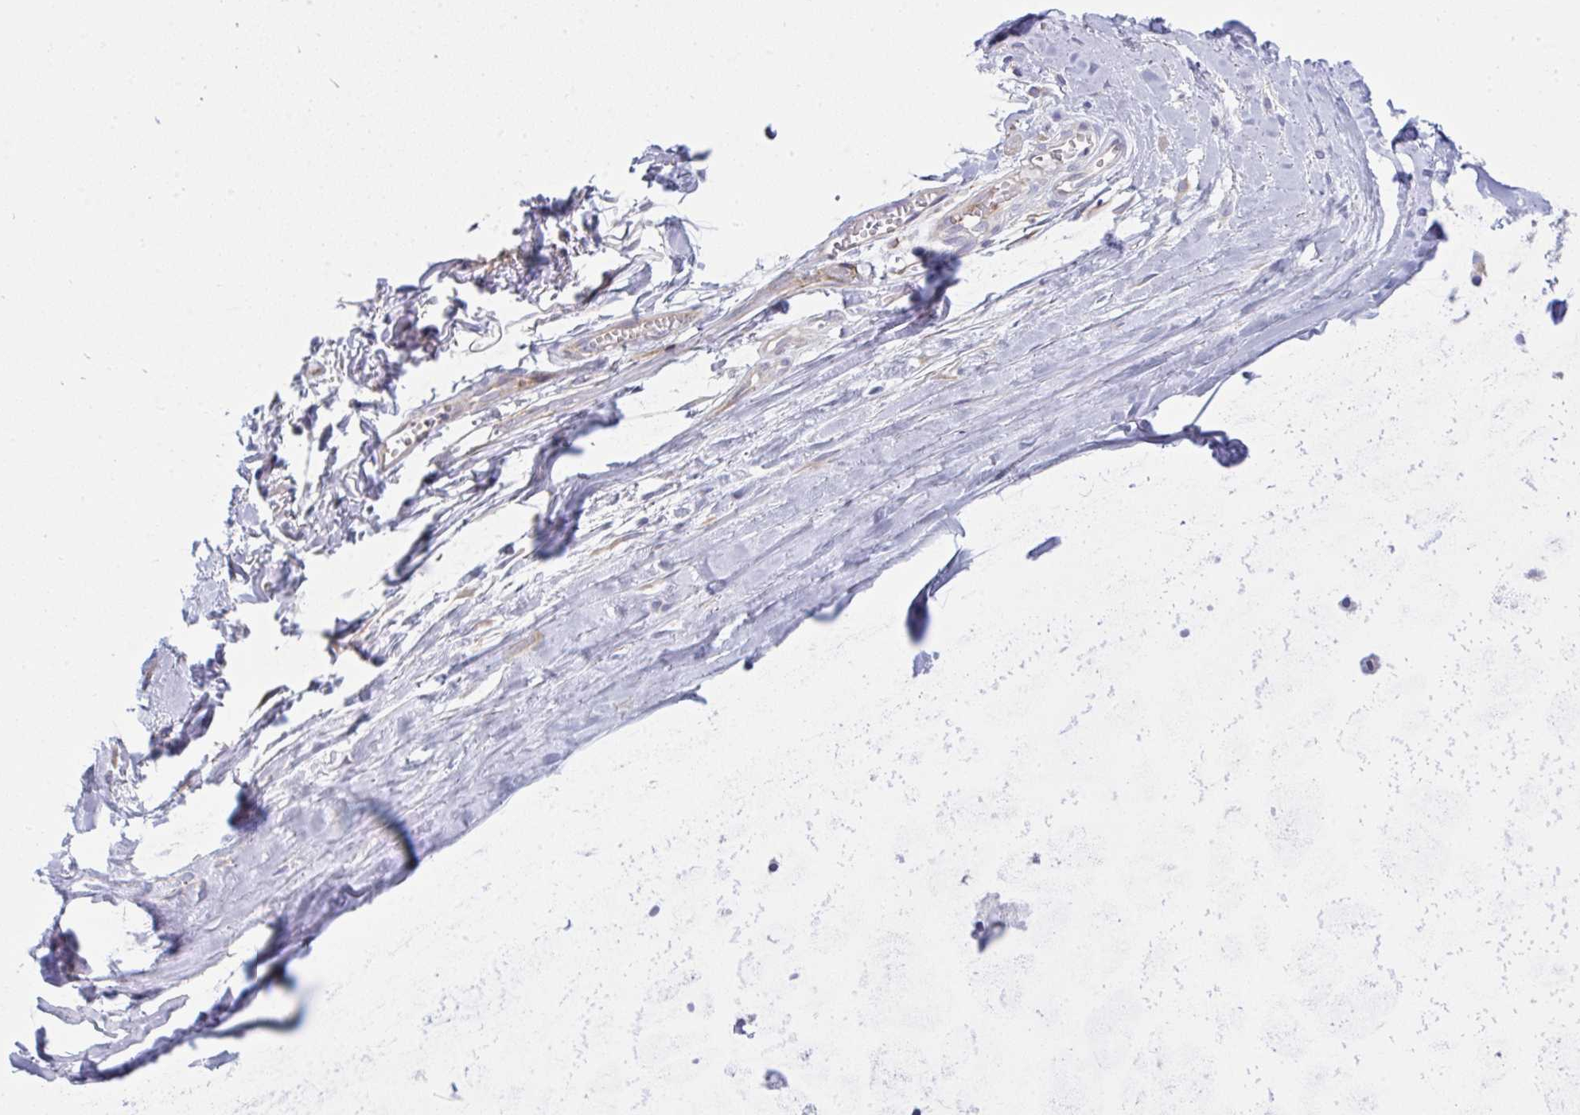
{"staining": {"intensity": "negative", "quantity": "none", "location": "none"}, "tissue": "adipose tissue", "cell_type": "Adipocytes", "image_type": "normal", "snomed": [{"axis": "morphology", "description": "Normal tissue, NOS"}, {"axis": "topography", "description": "Cartilage tissue"}, {"axis": "topography", "description": "Nasopharynx"}, {"axis": "topography", "description": "Thyroid gland"}], "caption": "Adipocytes are negative for brown protein staining in normal adipose tissue. (Immunohistochemistry, brightfield microscopy, high magnification).", "gene": "GAB1", "patient": {"sex": "male", "age": 63}}